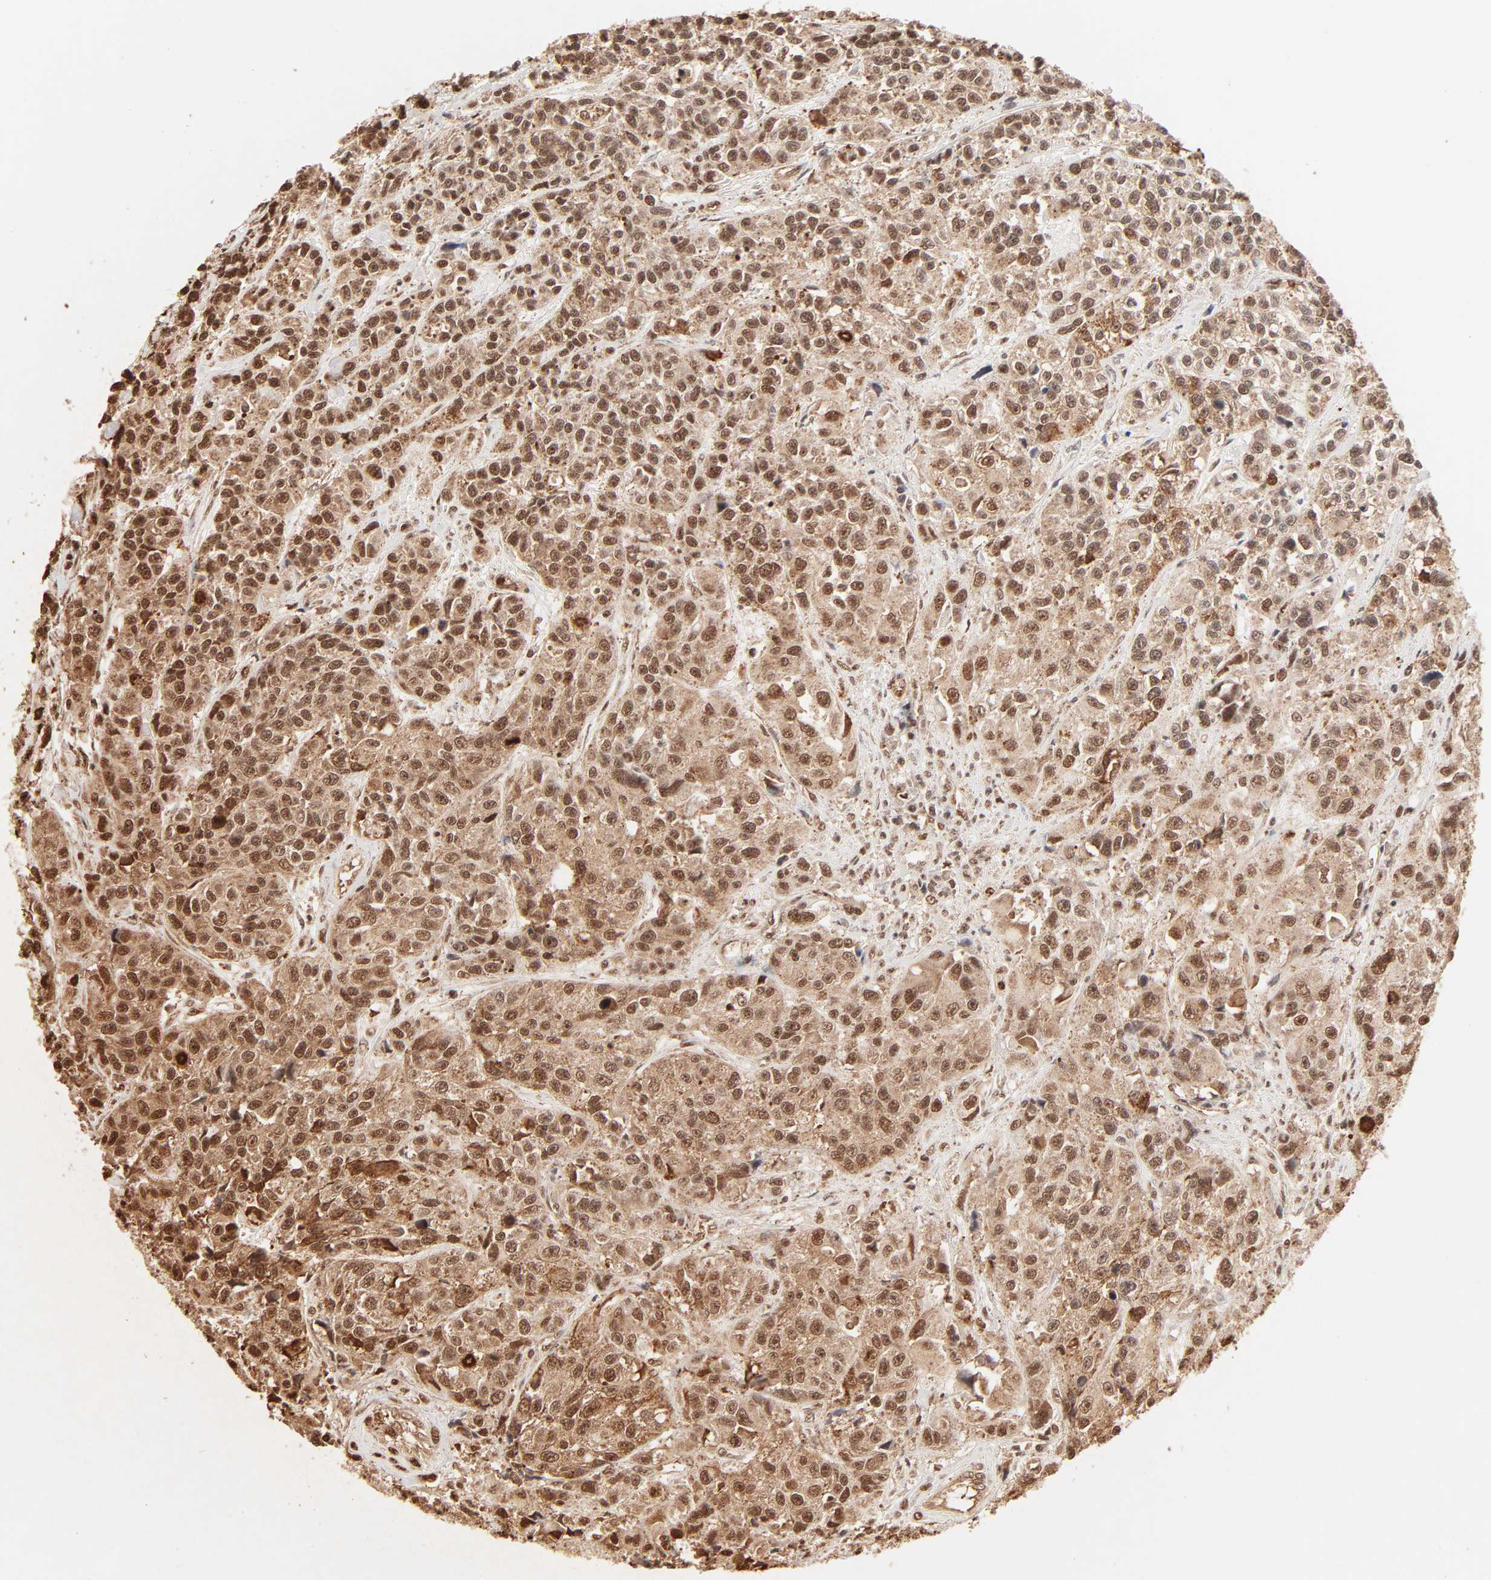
{"staining": {"intensity": "strong", "quantity": ">75%", "location": "cytoplasmic/membranous,nuclear"}, "tissue": "urothelial cancer", "cell_type": "Tumor cells", "image_type": "cancer", "snomed": [{"axis": "morphology", "description": "Urothelial carcinoma, High grade"}, {"axis": "topography", "description": "Urinary bladder"}], "caption": "Urothelial carcinoma (high-grade) was stained to show a protein in brown. There is high levels of strong cytoplasmic/membranous and nuclear expression in approximately >75% of tumor cells.", "gene": "FAM50A", "patient": {"sex": "female", "age": 81}}